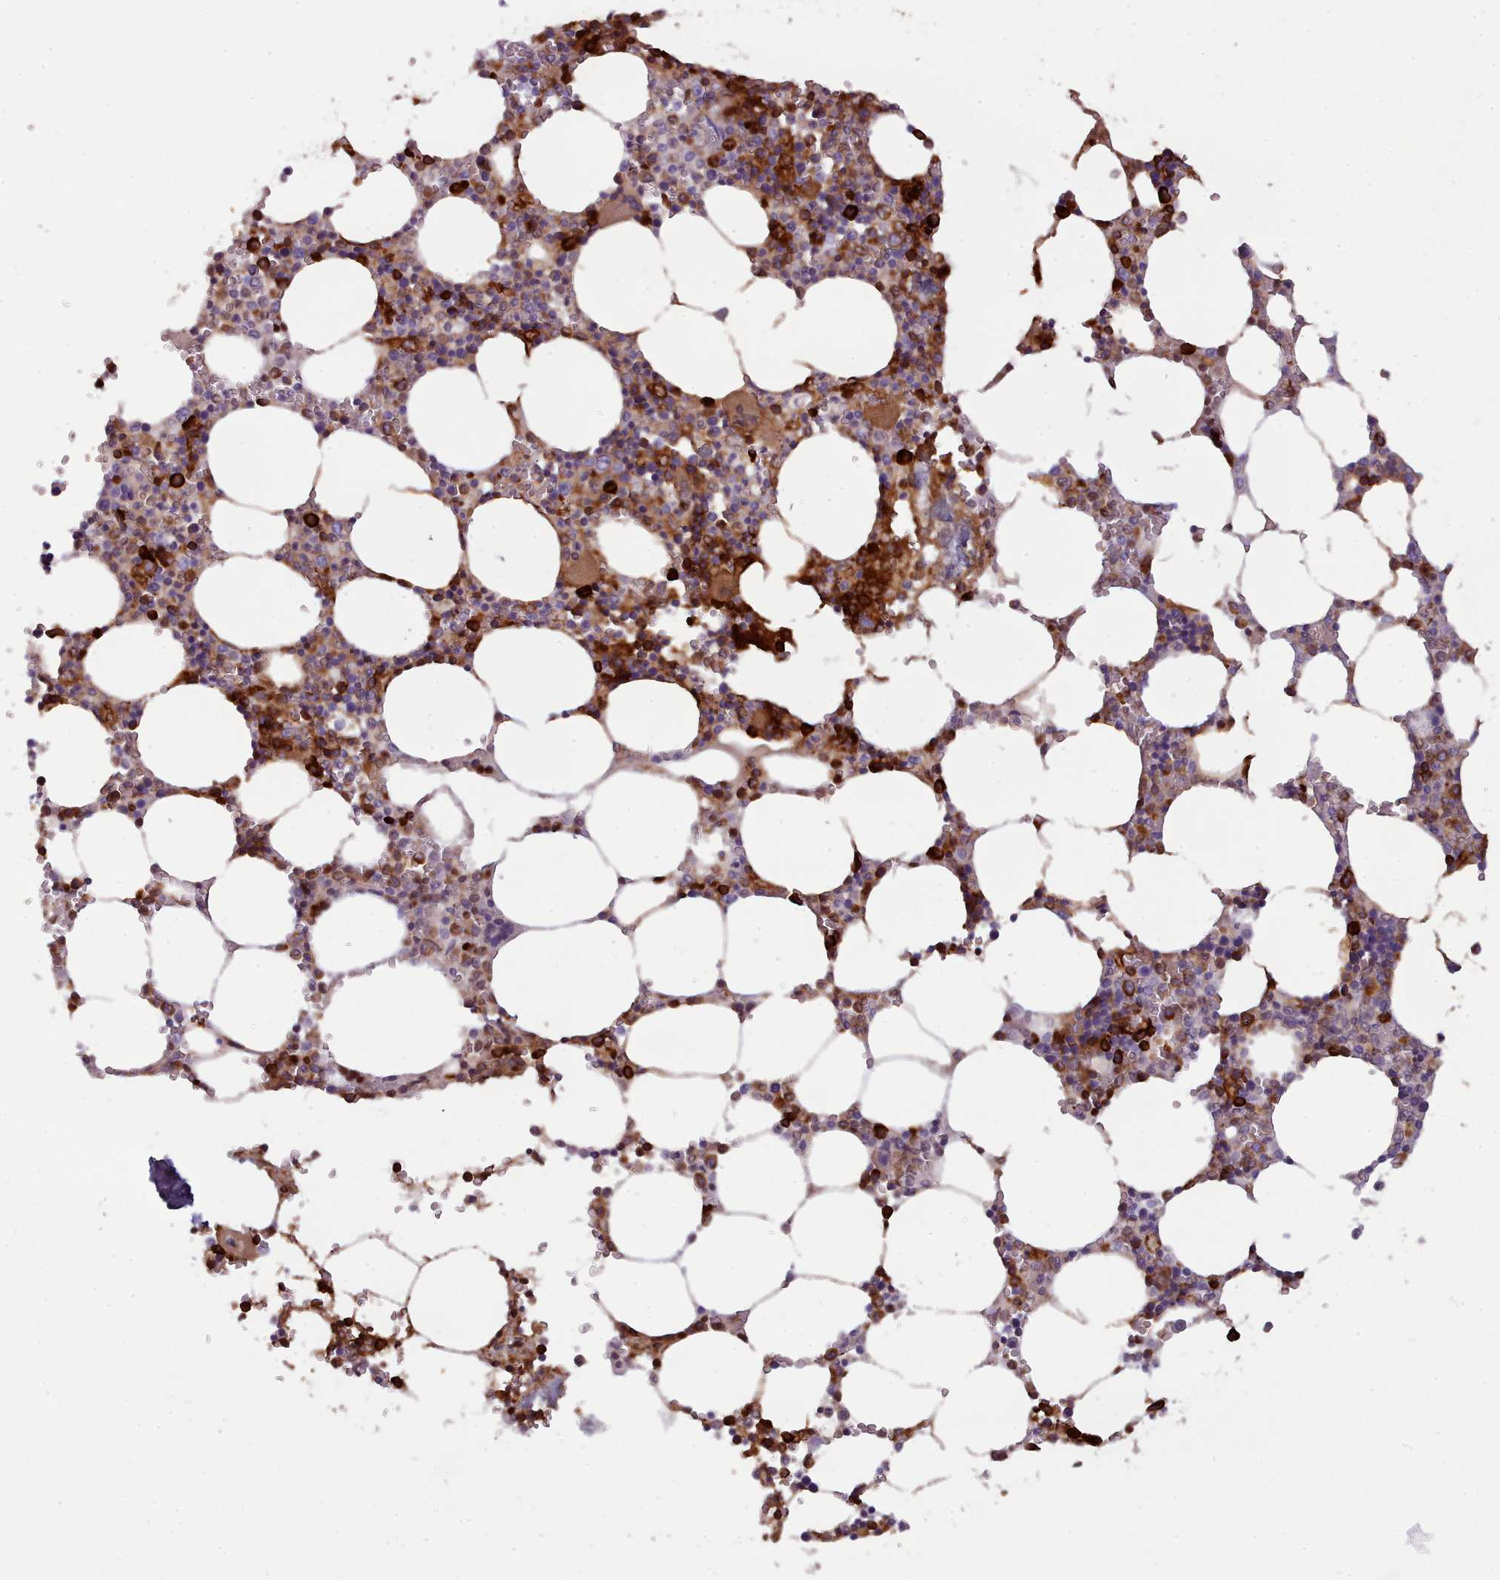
{"staining": {"intensity": "strong", "quantity": "<25%", "location": "cytoplasmic/membranous"}, "tissue": "bone marrow", "cell_type": "Hematopoietic cells", "image_type": "normal", "snomed": [{"axis": "morphology", "description": "Normal tissue, NOS"}, {"axis": "topography", "description": "Bone marrow"}], "caption": "Protein staining demonstrates strong cytoplasmic/membranous staining in about <25% of hematopoietic cells in normal bone marrow.", "gene": "NDST2", "patient": {"sex": "male", "age": 54}}